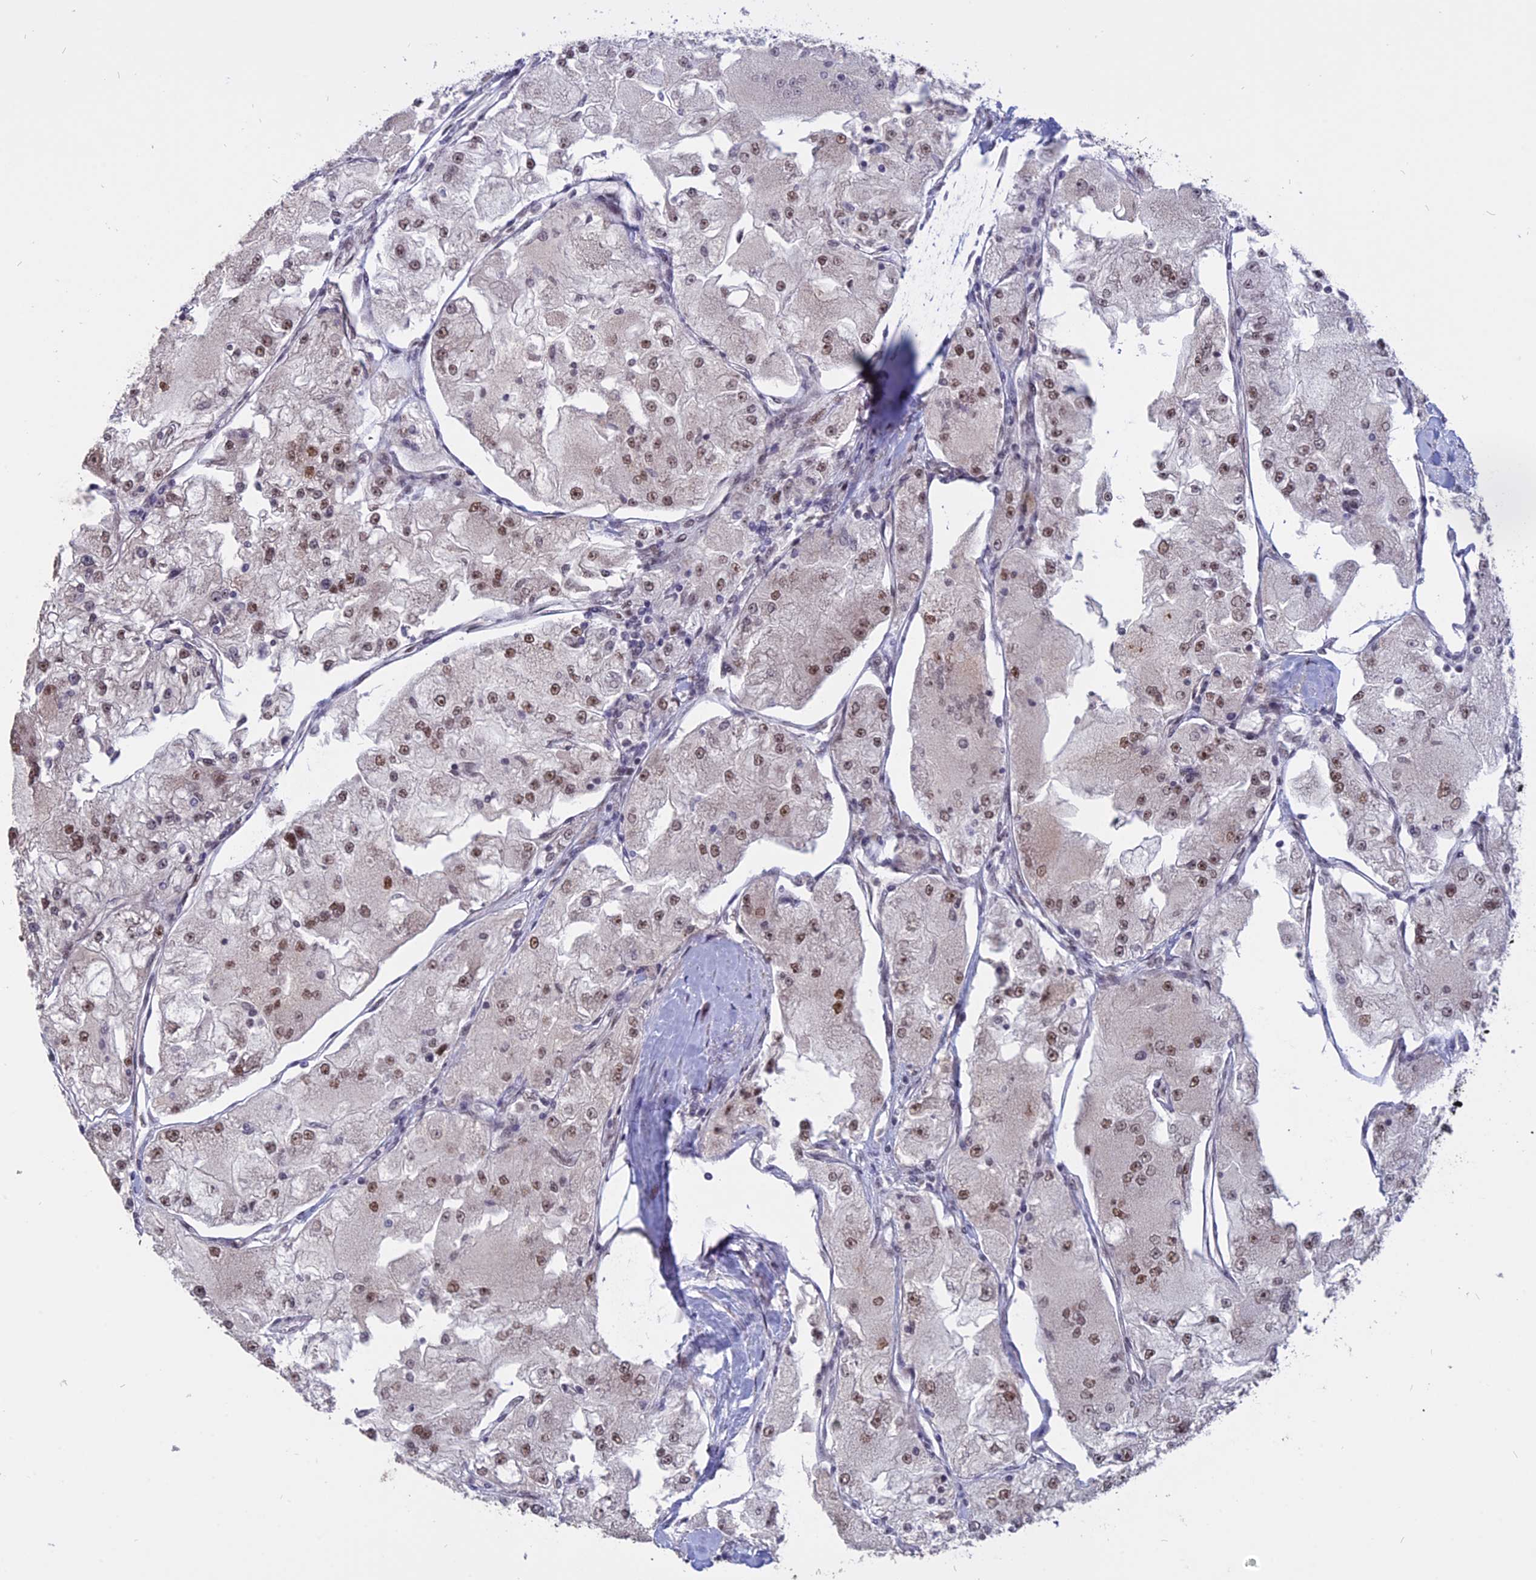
{"staining": {"intensity": "moderate", "quantity": ">75%", "location": "nuclear"}, "tissue": "renal cancer", "cell_type": "Tumor cells", "image_type": "cancer", "snomed": [{"axis": "morphology", "description": "Adenocarcinoma, NOS"}, {"axis": "topography", "description": "Kidney"}], "caption": "Renal cancer (adenocarcinoma) stained for a protein (brown) exhibits moderate nuclear positive staining in about >75% of tumor cells.", "gene": "TMEM263", "patient": {"sex": "female", "age": 72}}